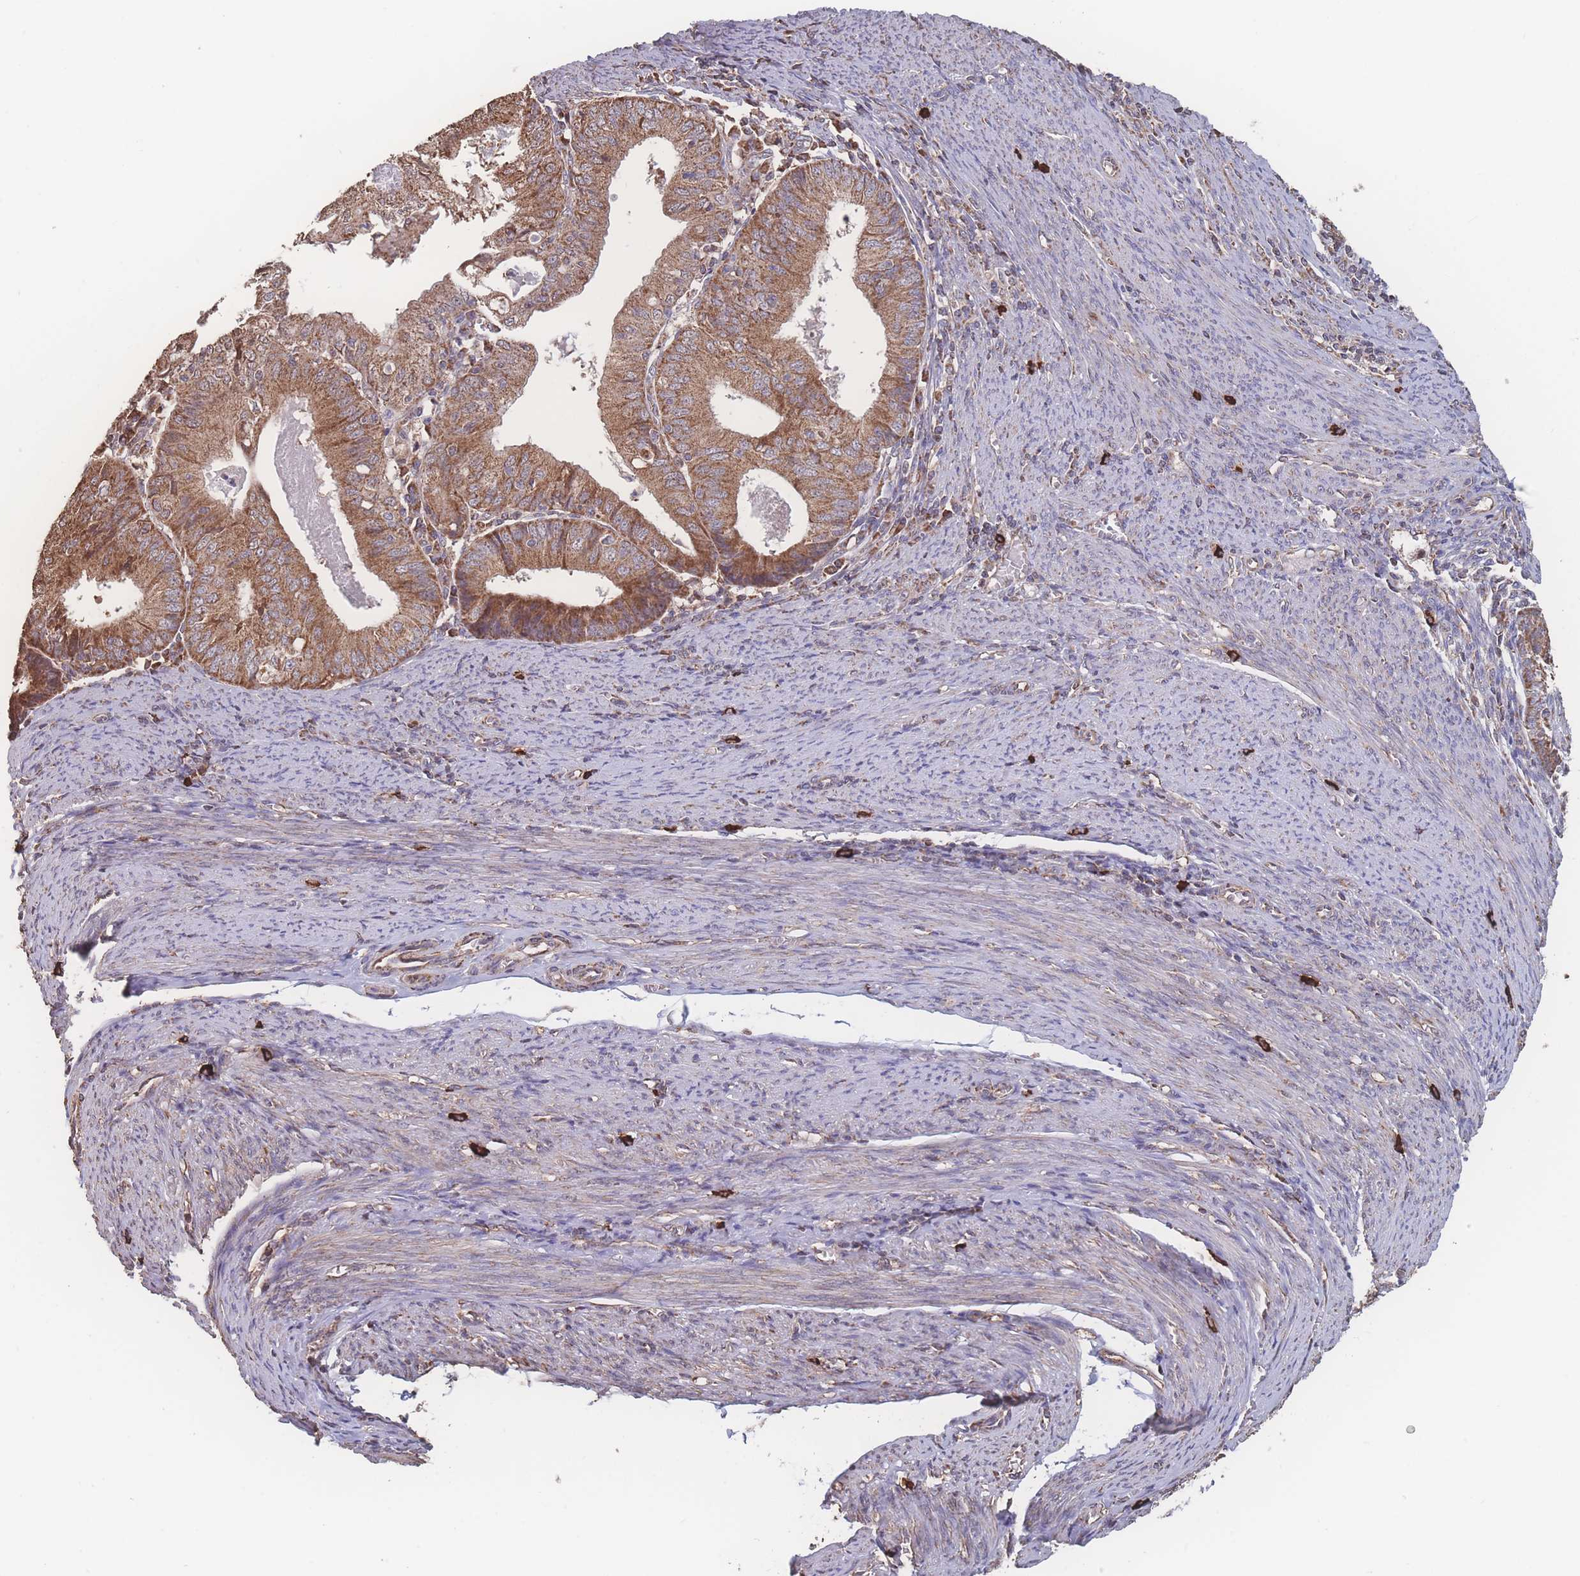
{"staining": {"intensity": "moderate", "quantity": ">75%", "location": "cytoplasmic/membranous"}, "tissue": "endometrial cancer", "cell_type": "Tumor cells", "image_type": "cancer", "snomed": [{"axis": "morphology", "description": "Adenocarcinoma, NOS"}, {"axis": "topography", "description": "Endometrium"}], "caption": "Endometrial cancer stained with DAB (3,3'-diaminobenzidine) immunohistochemistry (IHC) exhibits medium levels of moderate cytoplasmic/membranous positivity in approximately >75% of tumor cells. (IHC, brightfield microscopy, high magnification).", "gene": "SGSM3", "patient": {"sex": "female", "age": 57}}